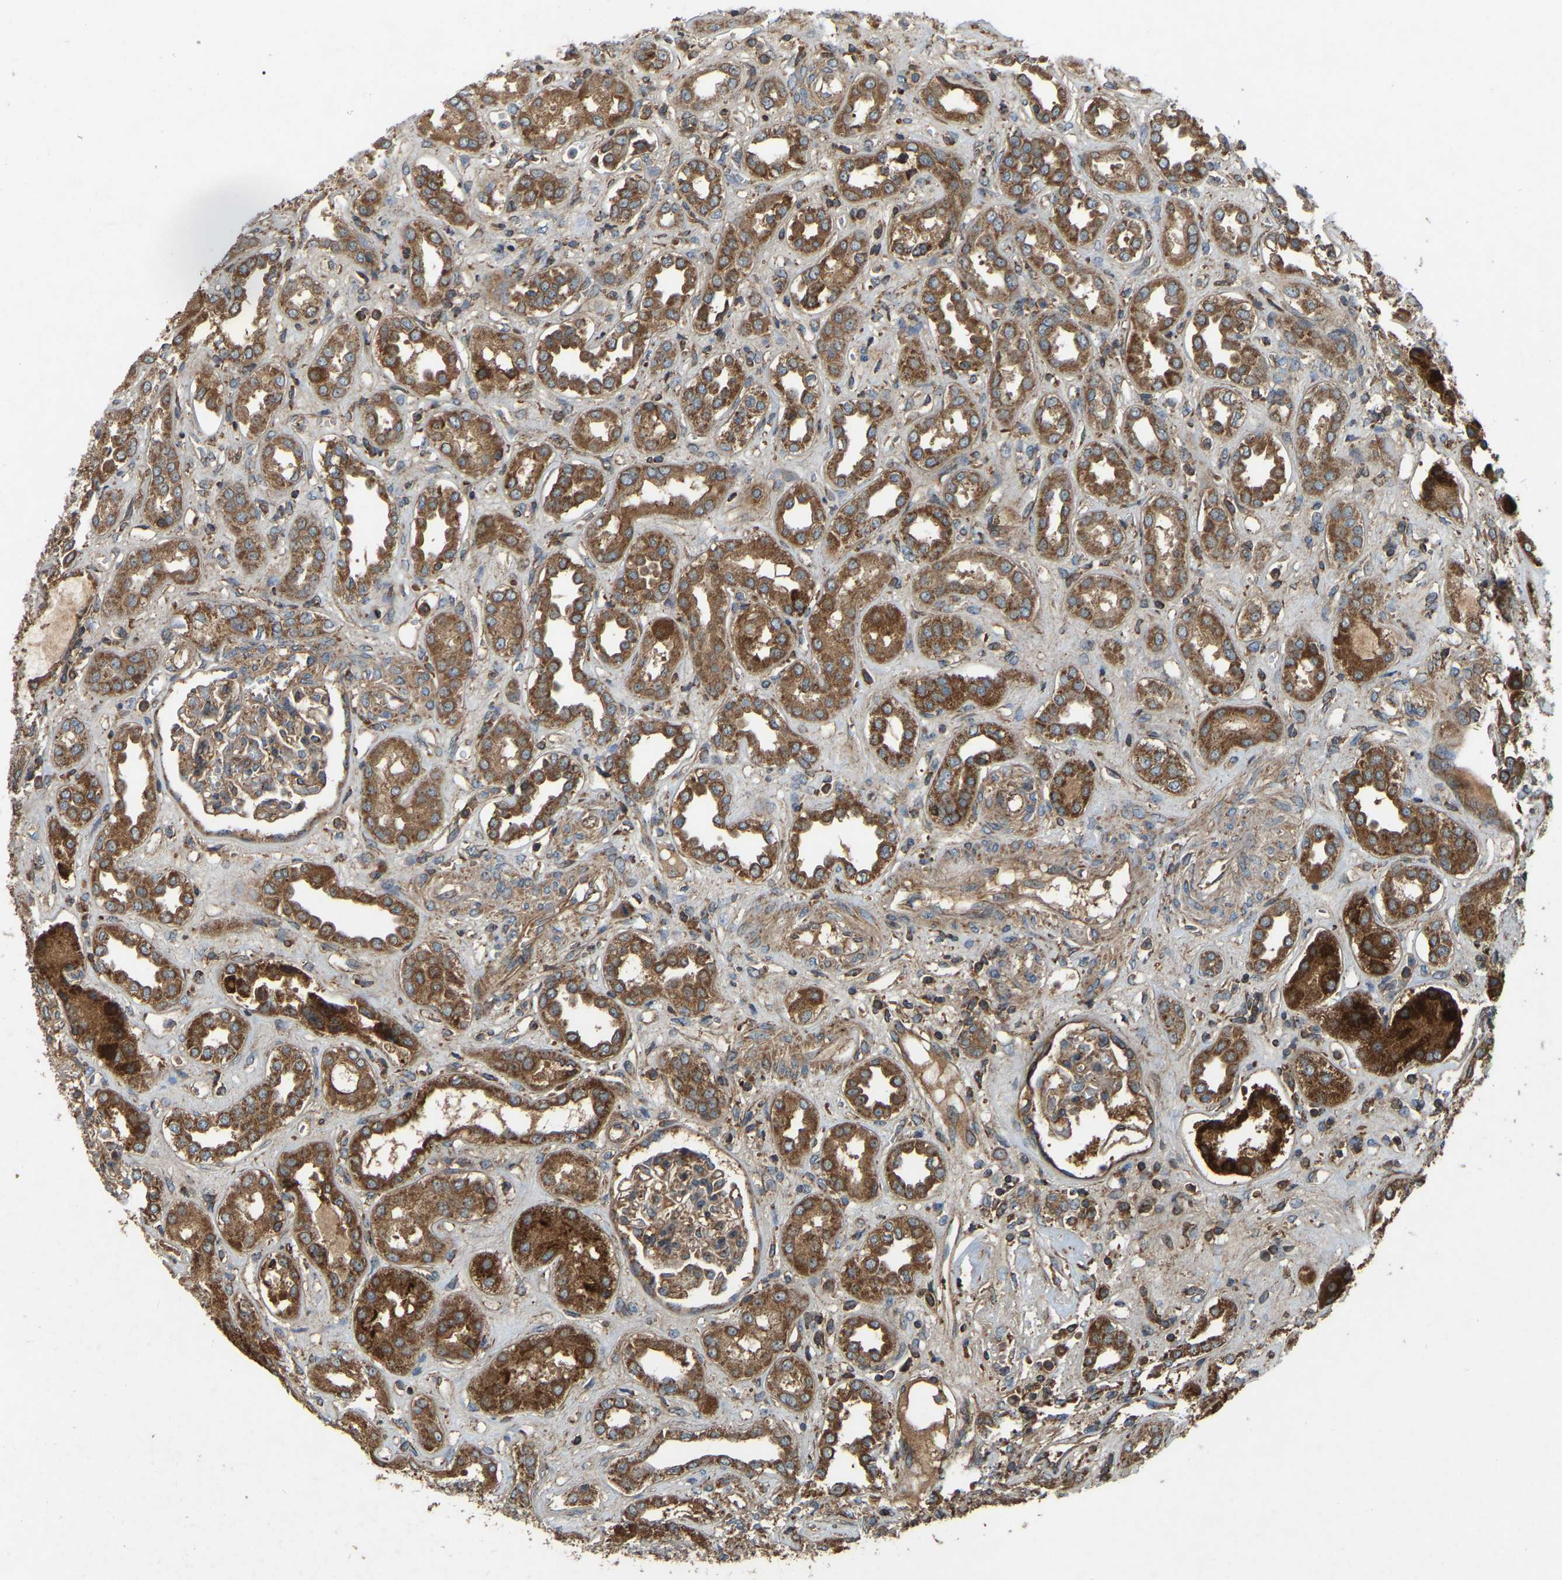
{"staining": {"intensity": "moderate", "quantity": ">75%", "location": "cytoplasmic/membranous"}, "tissue": "kidney", "cell_type": "Cells in glomeruli", "image_type": "normal", "snomed": [{"axis": "morphology", "description": "Normal tissue, NOS"}, {"axis": "topography", "description": "Kidney"}], "caption": "Protein expression analysis of benign human kidney reveals moderate cytoplasmic/membranous positivity in approximately >75% of cells in glomeruli.", "gene": "SAMD9L", "patient": {"sex": "male", "age": 59}}